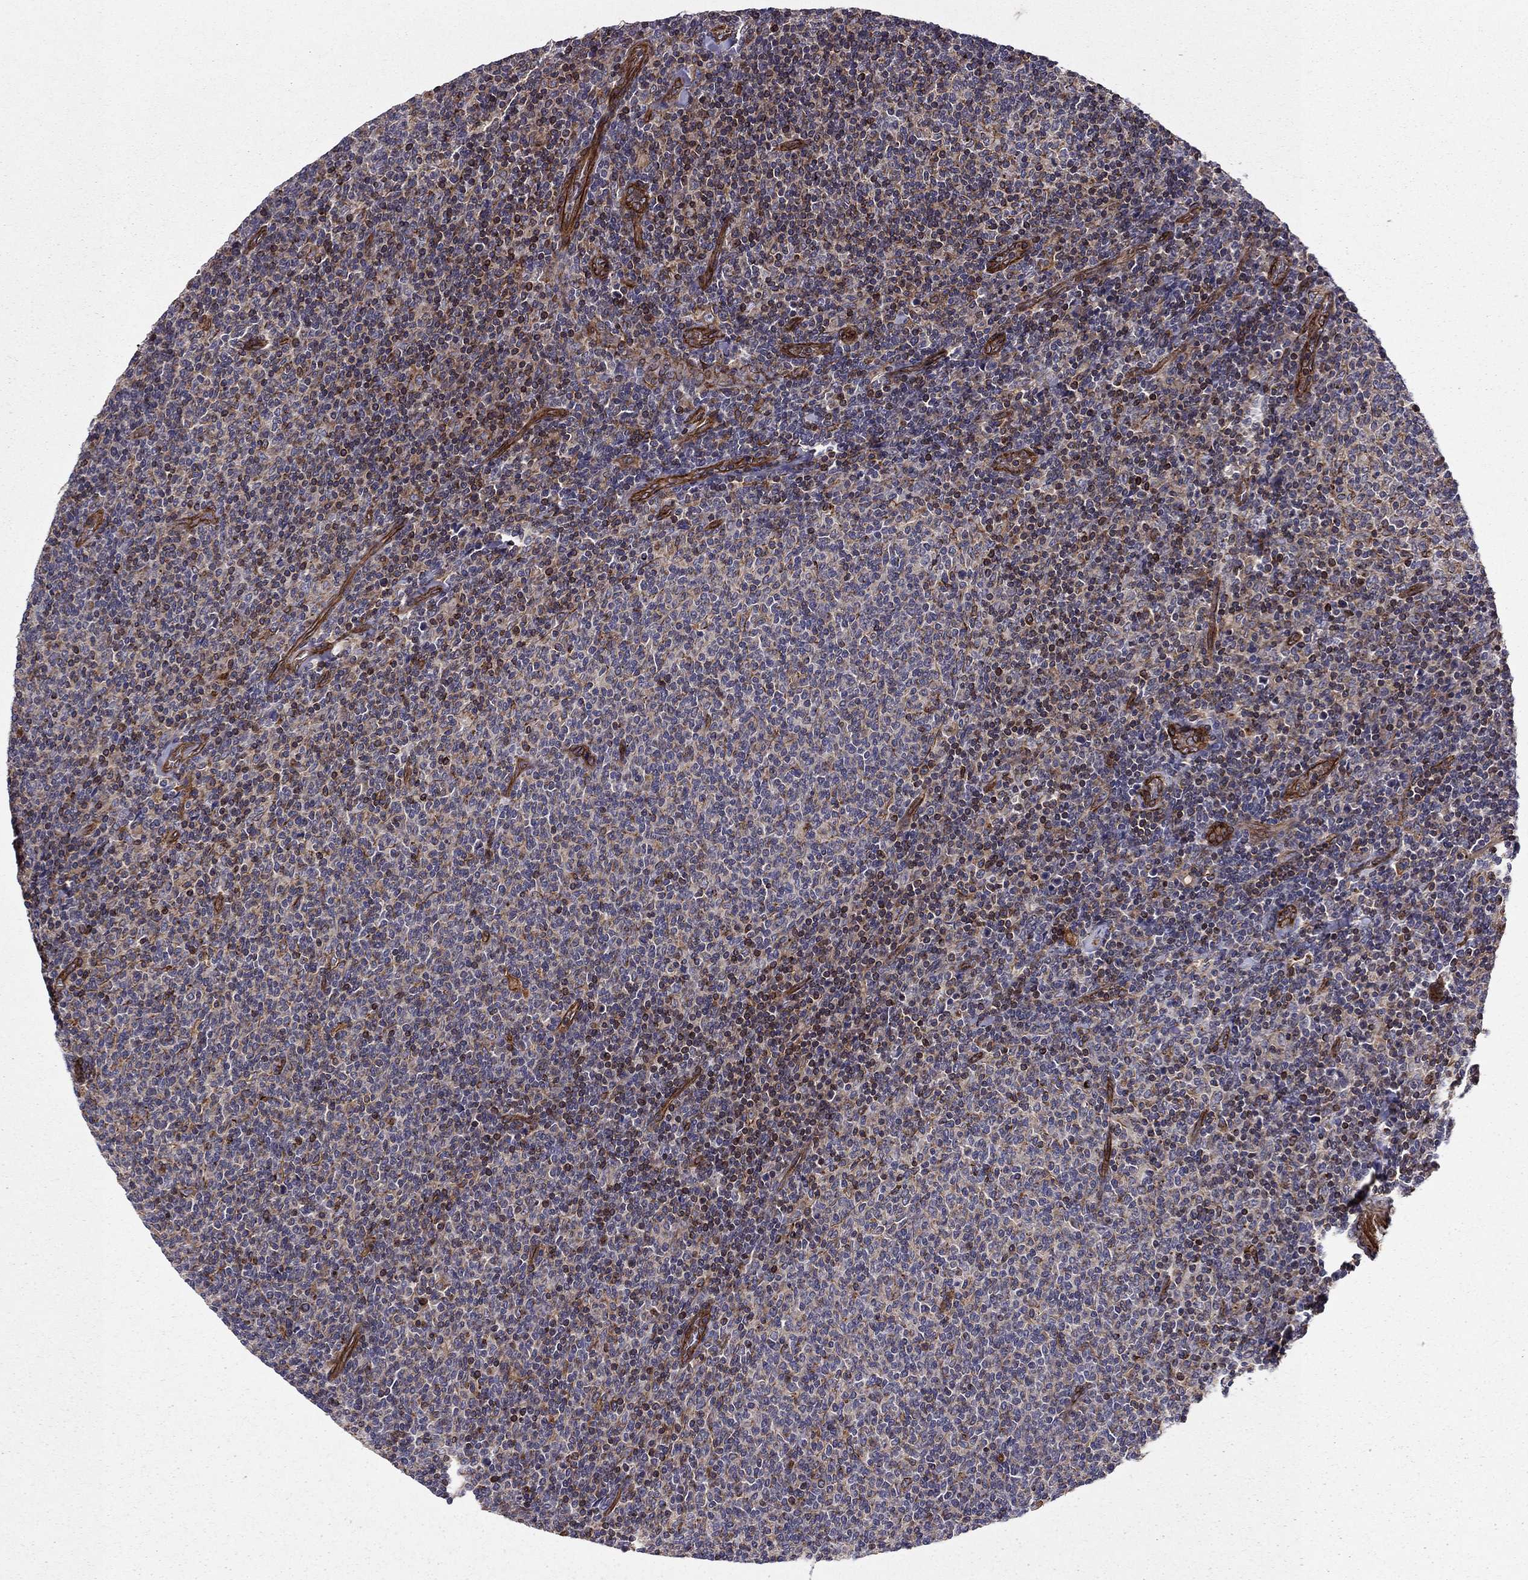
{"staining": {"intensity": "moderate", "quantity": "<25%", "location": "cytoplasmic/membranous"}, "tissue": "lymphoma", "cell_type": "Tumor cells", "image_type": "cancer", "snomed": [{"axis": "morphology", "description": "Malignant lymphoma, non-Hodgkin's type, Low grade"}, {"axis": "topography", "description": "Lymph node"}], "caption": "IHC histopathology image of neoplastic tissue: low-grade malignant lymphoma, non-Hodgkin's type stained using immunohistochemistry displays low levels of moderate protein expression localized specifically in the cytoplasmic/membranous of tumor cells, appearing as a cytoplasmic/membranous brown color.", "gene": "SHMT1", "patient": {"sex": "male", "age": 52}}